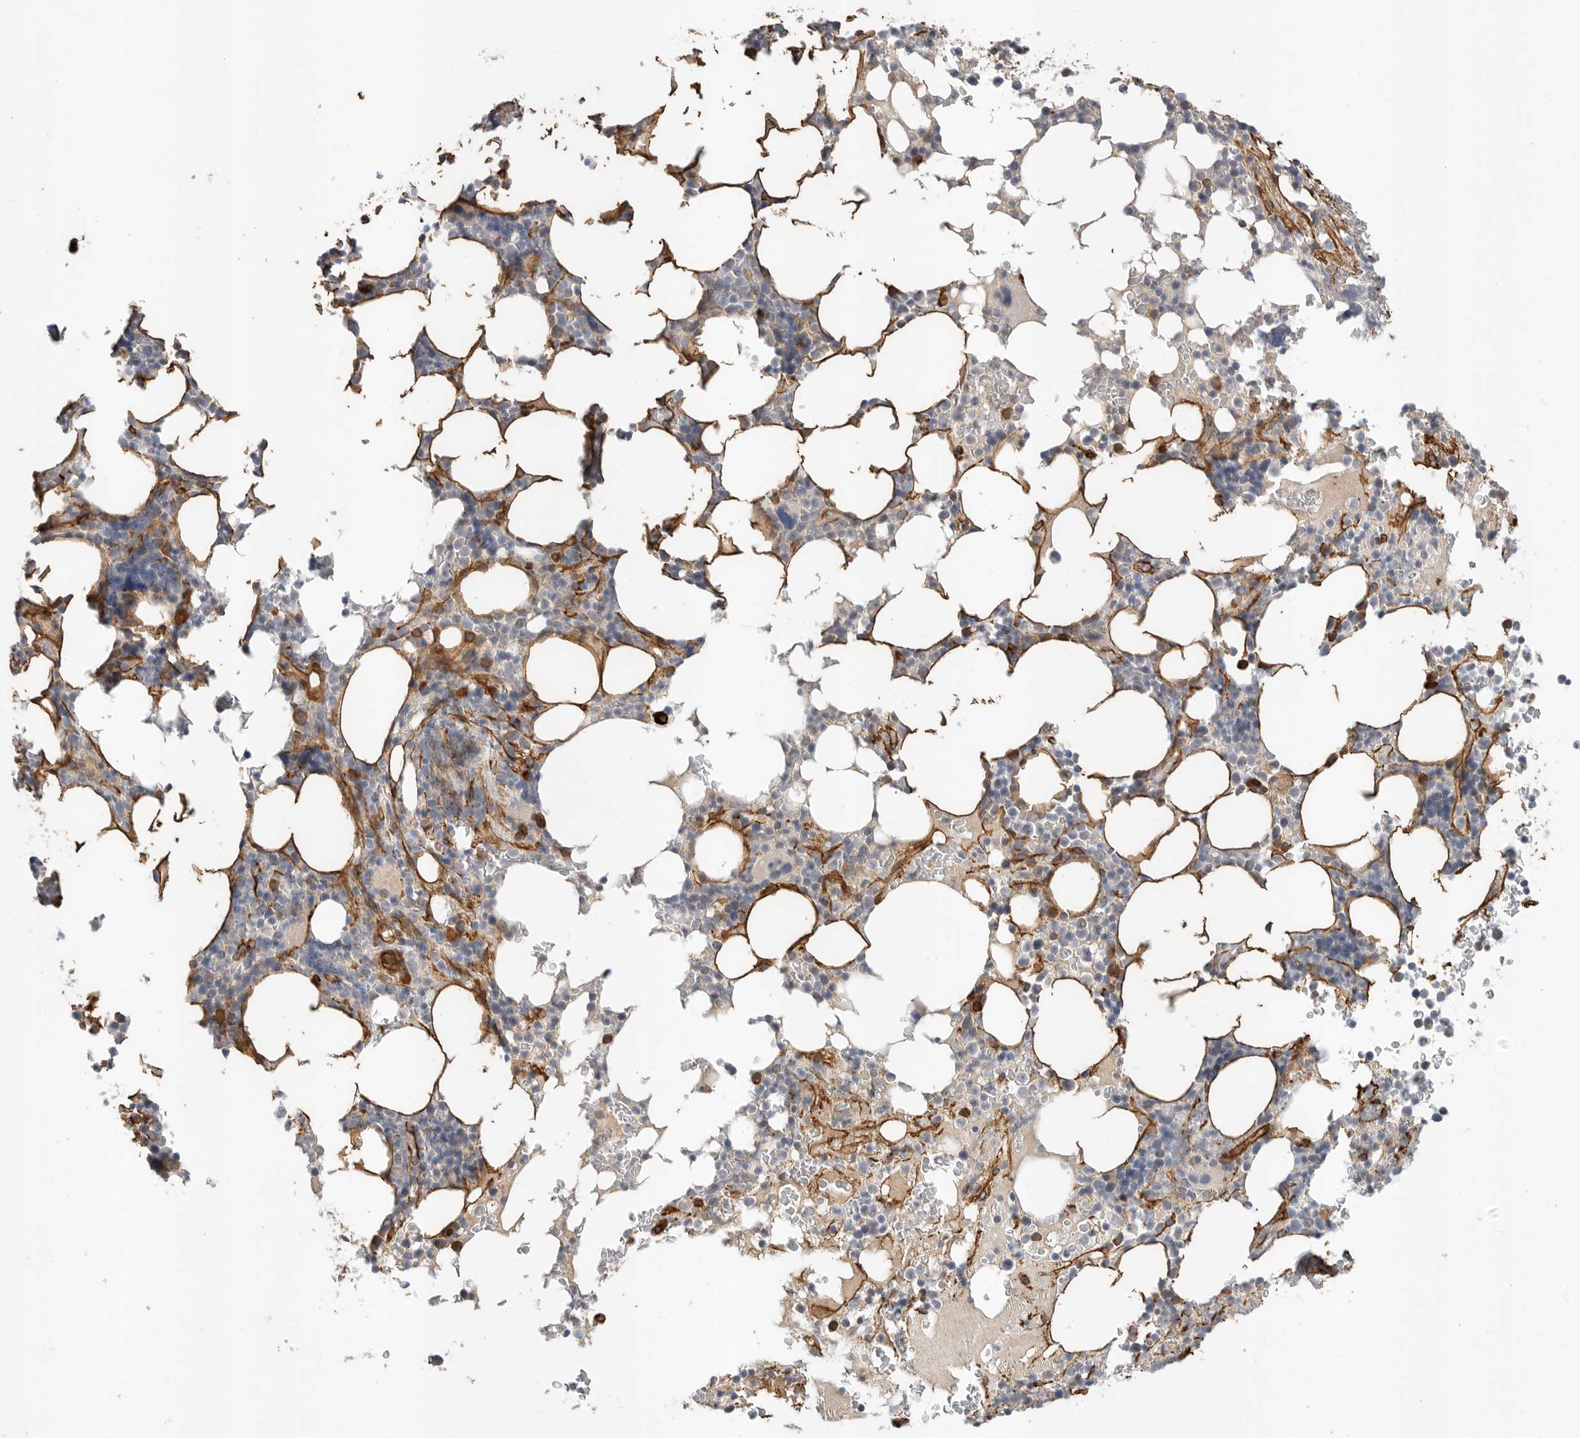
{"staining": {"intensity": "negative", "quantity": "none", "location": "none"}, "tissue": "bone marrow", "cell_type": "Hematopoietic cells", "image_type": "normal", "snomed": [{"axis": "morphology", "description": "Normal tissue, NOS"}, {"axis": "topography", "description": "Bone marrow"}], "caption": "IHC of normal bone marrow reveals no positivity in hematopoietic cells. (DAB (3,3'-diaminobenzidine) immunohistochemistry (IHC) with hematoxylin counter stain).", "gene": "JMJD4", "patient": {"sex": "male", "age": 58}}